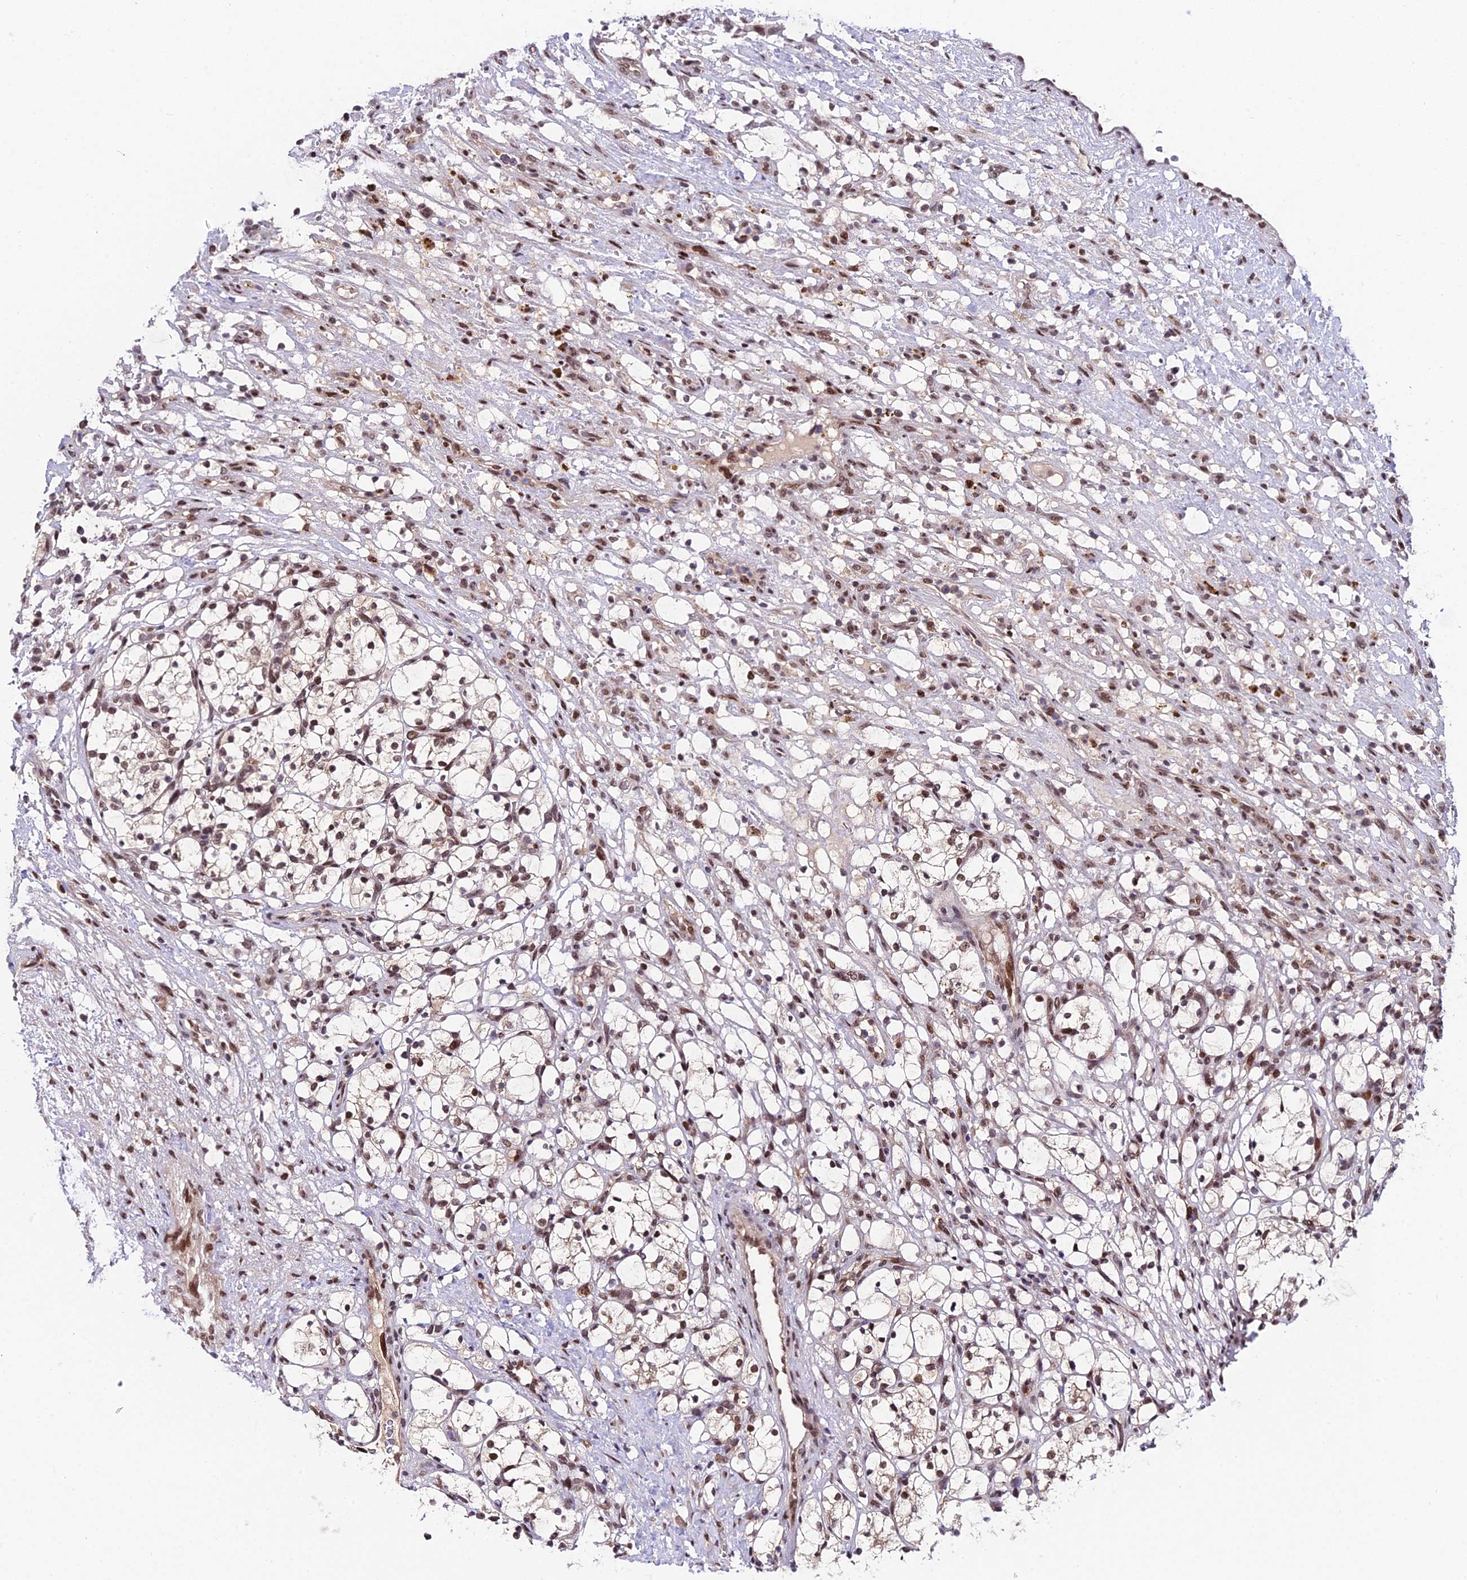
{"staining": {"intensity": "weak", "quantity": ">75%", "location": "nuclear"}, "tissue": "renal cancer", "cell_type": "Tumor cells", "image_type": "cancer", "snomed": [{"axis": "morphology", "description": "Adenocarcinoma, NOS"}, {"axis": "topography", "description": "Kidney"}], "caption": "Renal adenocarcinoma stained for a protein (brown) shows weak nuclear positive expression in about >75% of tumor cells.", "gene": "SYT15", "patient": {"sex": "female", "age": 69}}